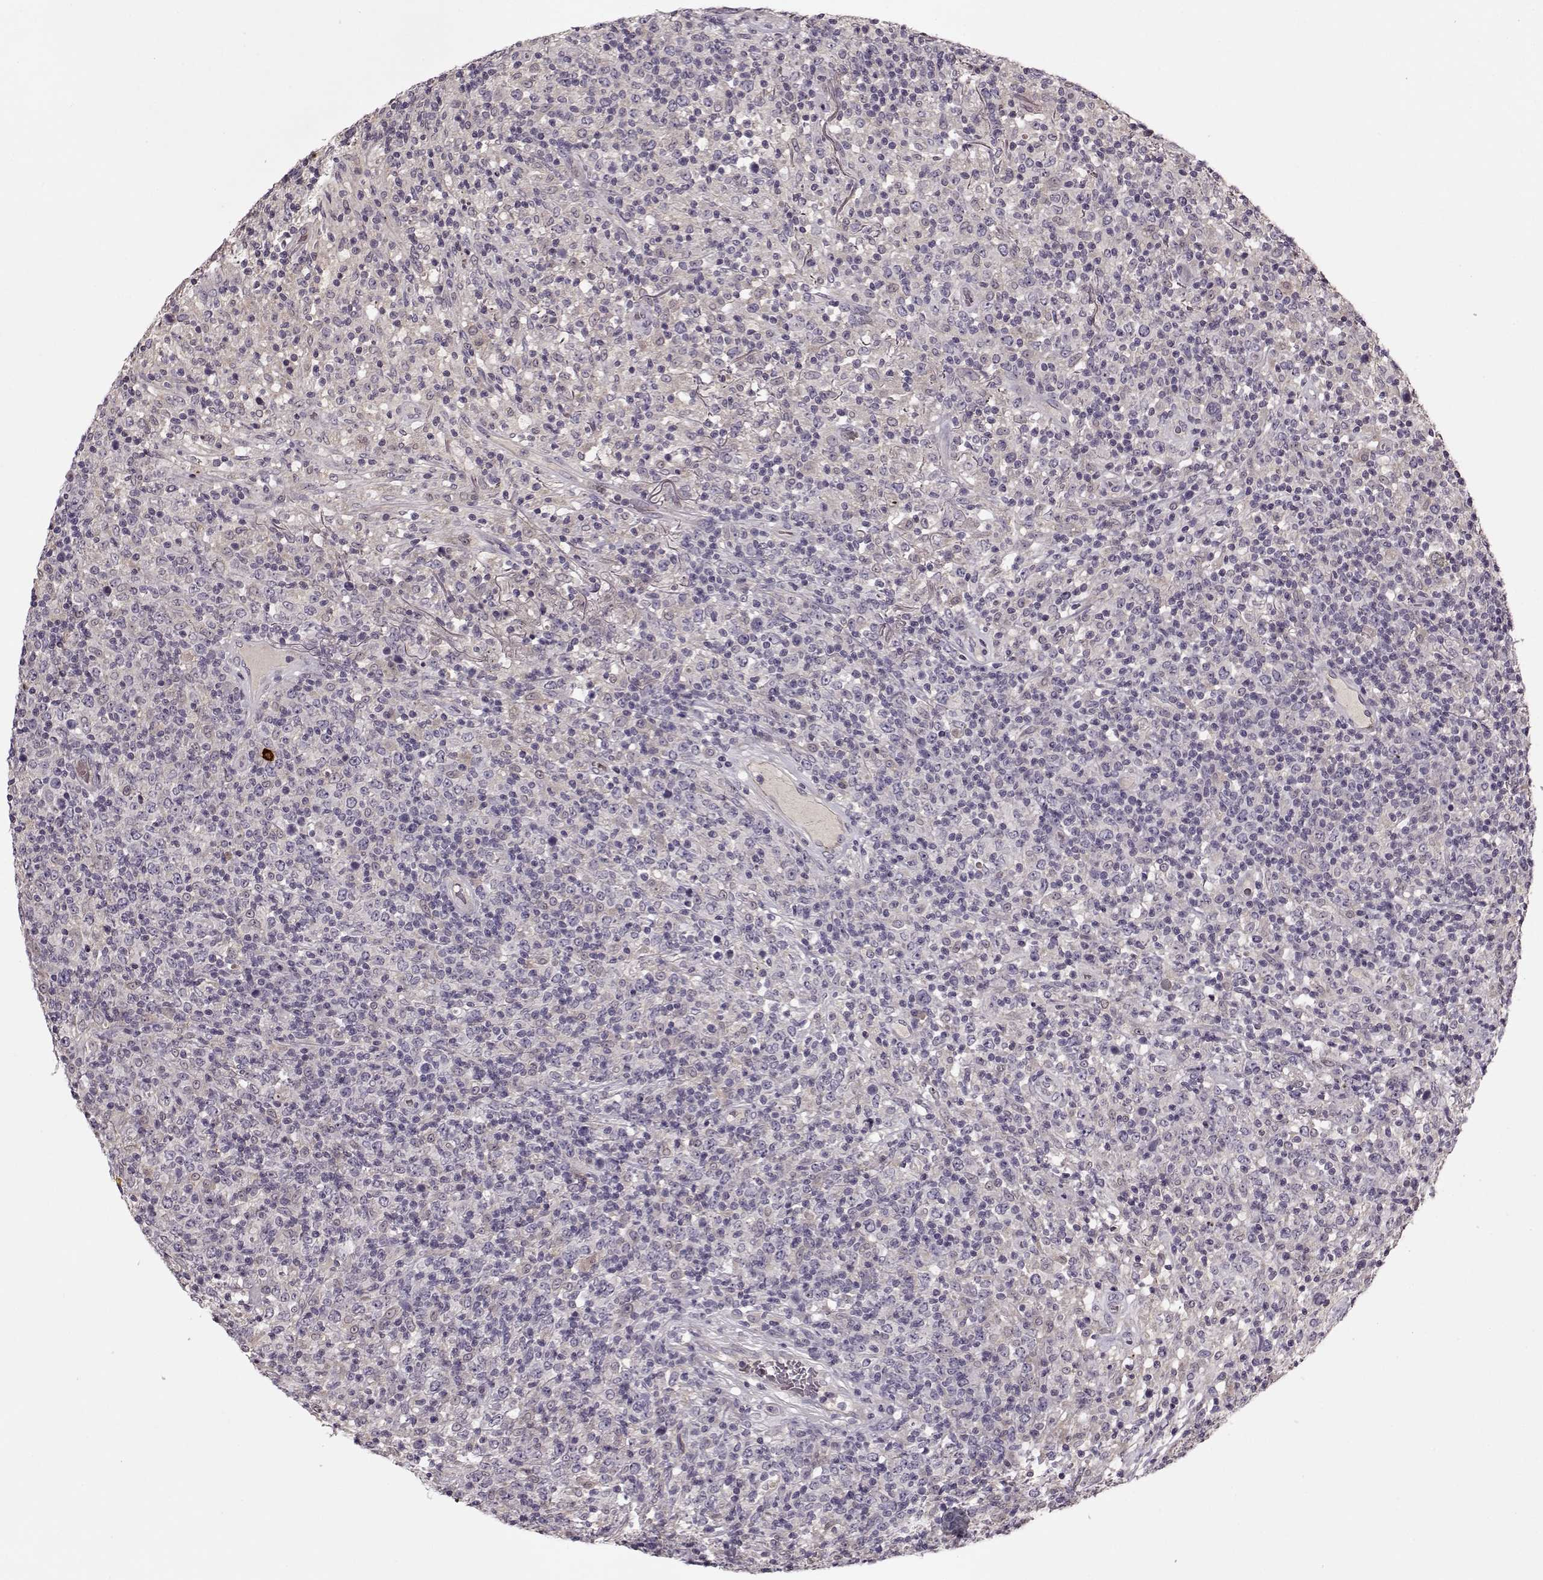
{"staining": {"intensity": "negative", "quantity": "none", "location": "none"}, "tissue": "lymphoma", "cell_type": "Tumor cells", "image_type": "cancer", "snomed": [{"axis": "morphology", "description": "Malignant lymphoma, non-Hodgkin's type, High grade"}, {"axis": "topography", "description": "Lung"}], "caption": "IHC histopathology image of neoplastic tissue: human lymphoma stained with DAB shows no significant protein staining in tumor cells. (Brightfield microscopy of DAB immunohistochemistry at high magnification).", "gene": "ACOT11", "patient": {"sex": "male", "age": 79}}